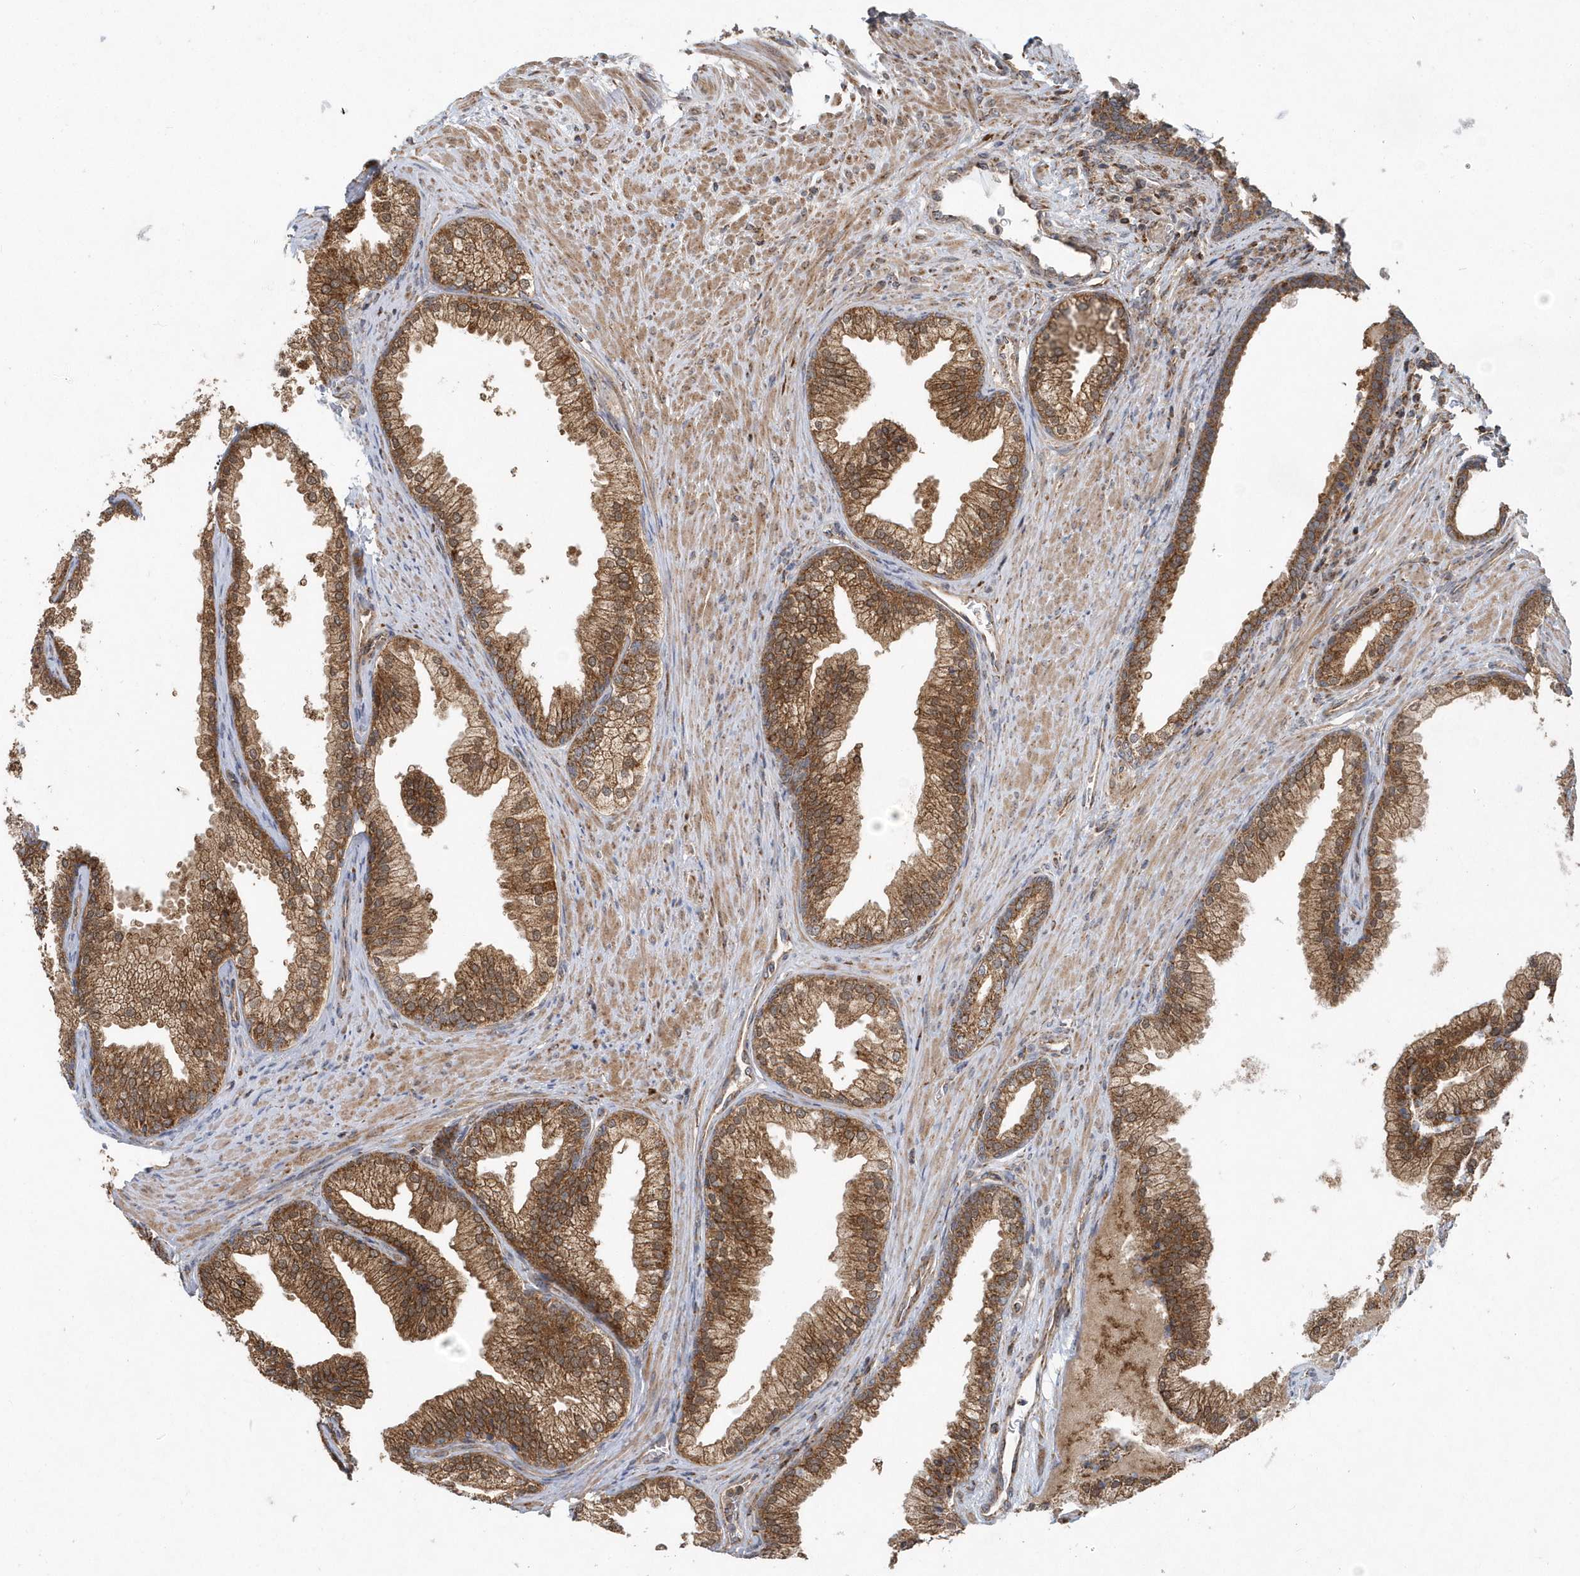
{"staining": {"intensity": "moderate", "quantity": ">75%", "location": "cytoplasmic/membranous"}, "tissue": "prostate", "cell_type": "Glandular cells", "image_type": "normal", "snomed": [{"axis": "morphology", "description": "Normal tissue, NOS"}, {"axis": "topography", "description": "Prostate"}], "caption": "Glandular cells demonstrate medium levels of moderate cytoplasmic/membranous staining in about >75% of cells in normal prostate.", "gene": "PPP1R7", "patient": {"sex": "male", "age": 76}}